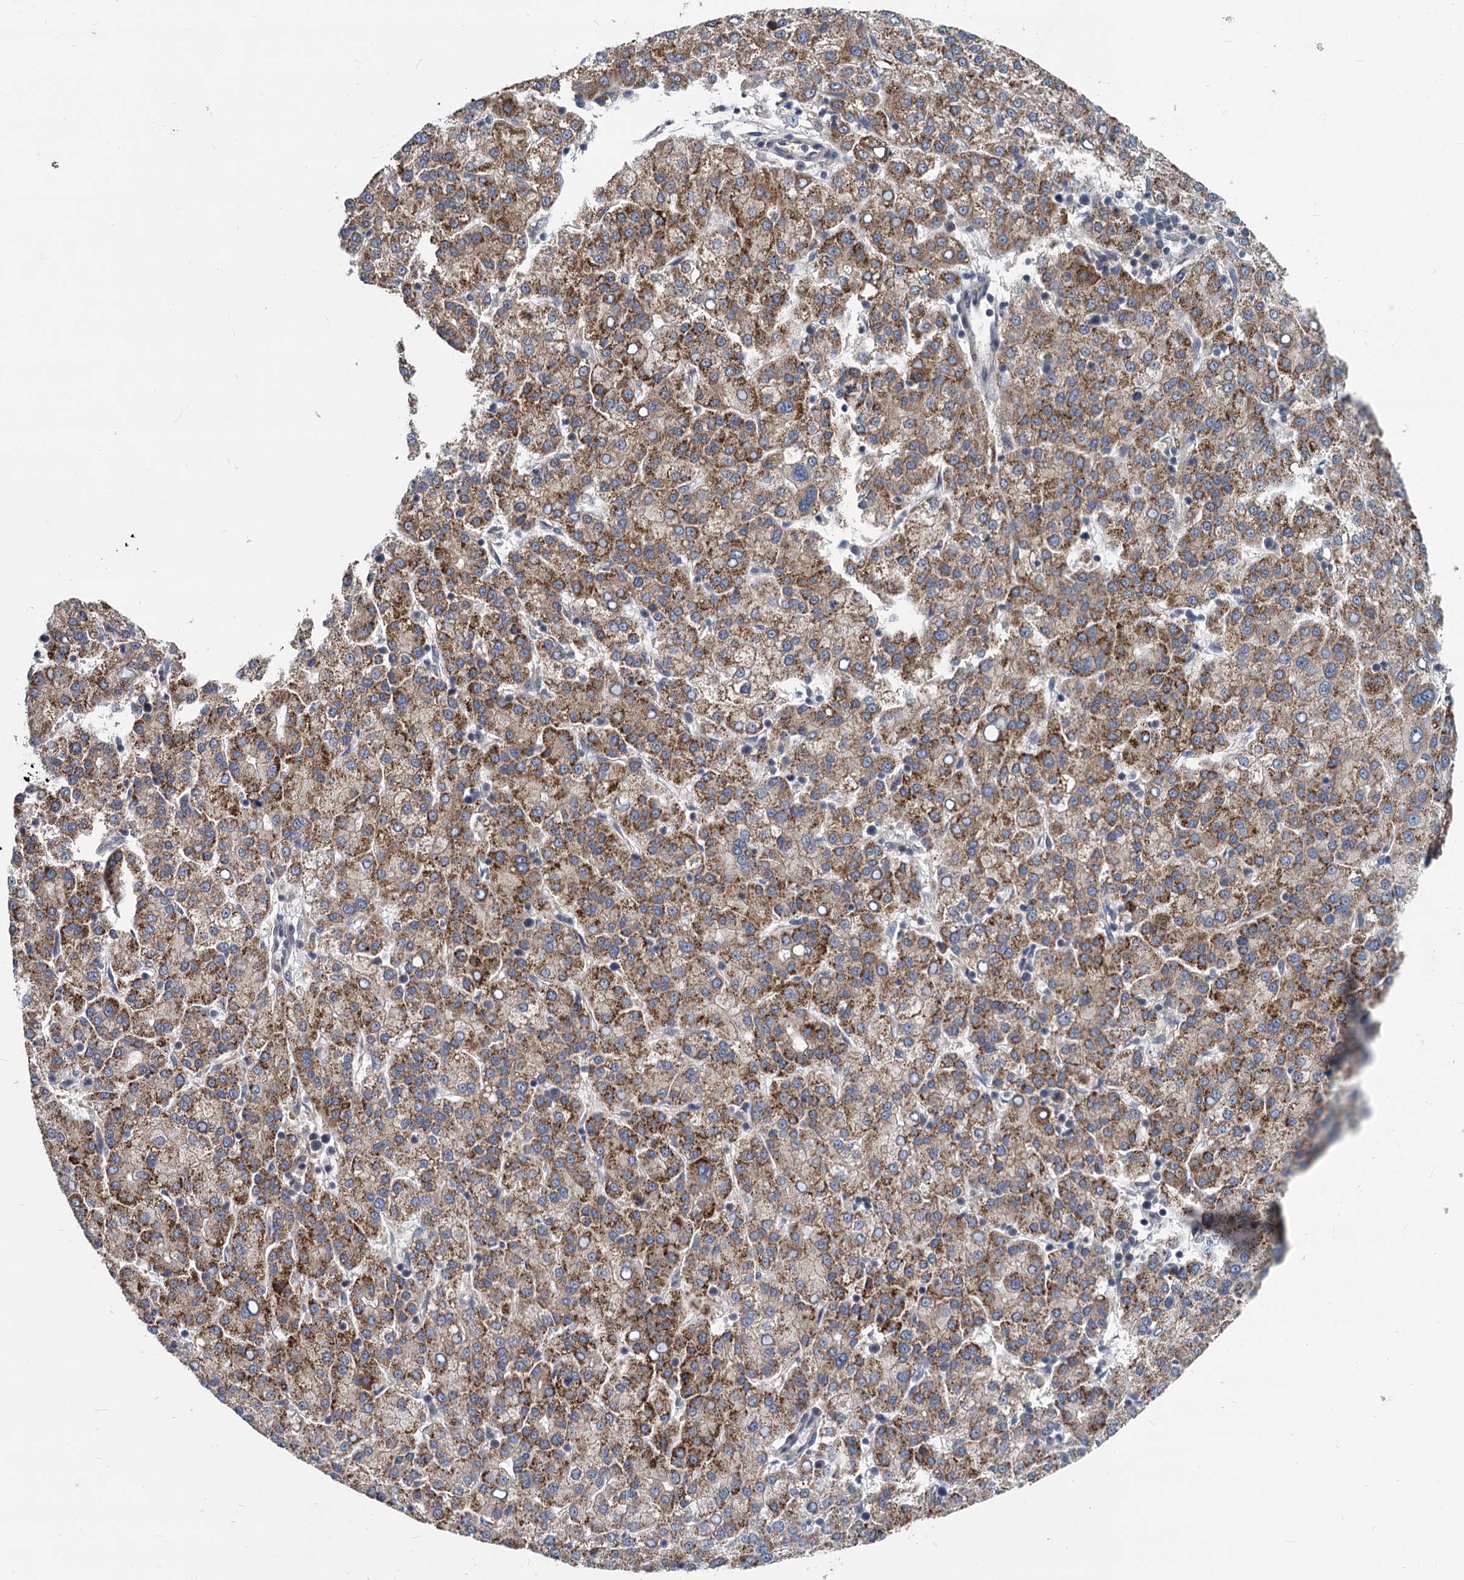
{"staining": {"intensity": "moderate", "quantity": ">75%", "location": "cytoplasmic/membranous"}, "tissue": "liver cancer", "cell_type": "Tumor cells", "image_type": "cancer", "snomed": [{"axis": "morphology", "description": "Carcinoma, Hepatocellular, NOS"}, {"axis": "topography", "description": "Liver"}], "caption": "Liver cancer (hepatocellular carcinoma) stained for a protein (brown) shows moderate cytoplasmic/membranous positive expression in approximately >75% of tumor cells.", "gene": "EIF2B2", "patient": {"sex": "female", "age": 58}}